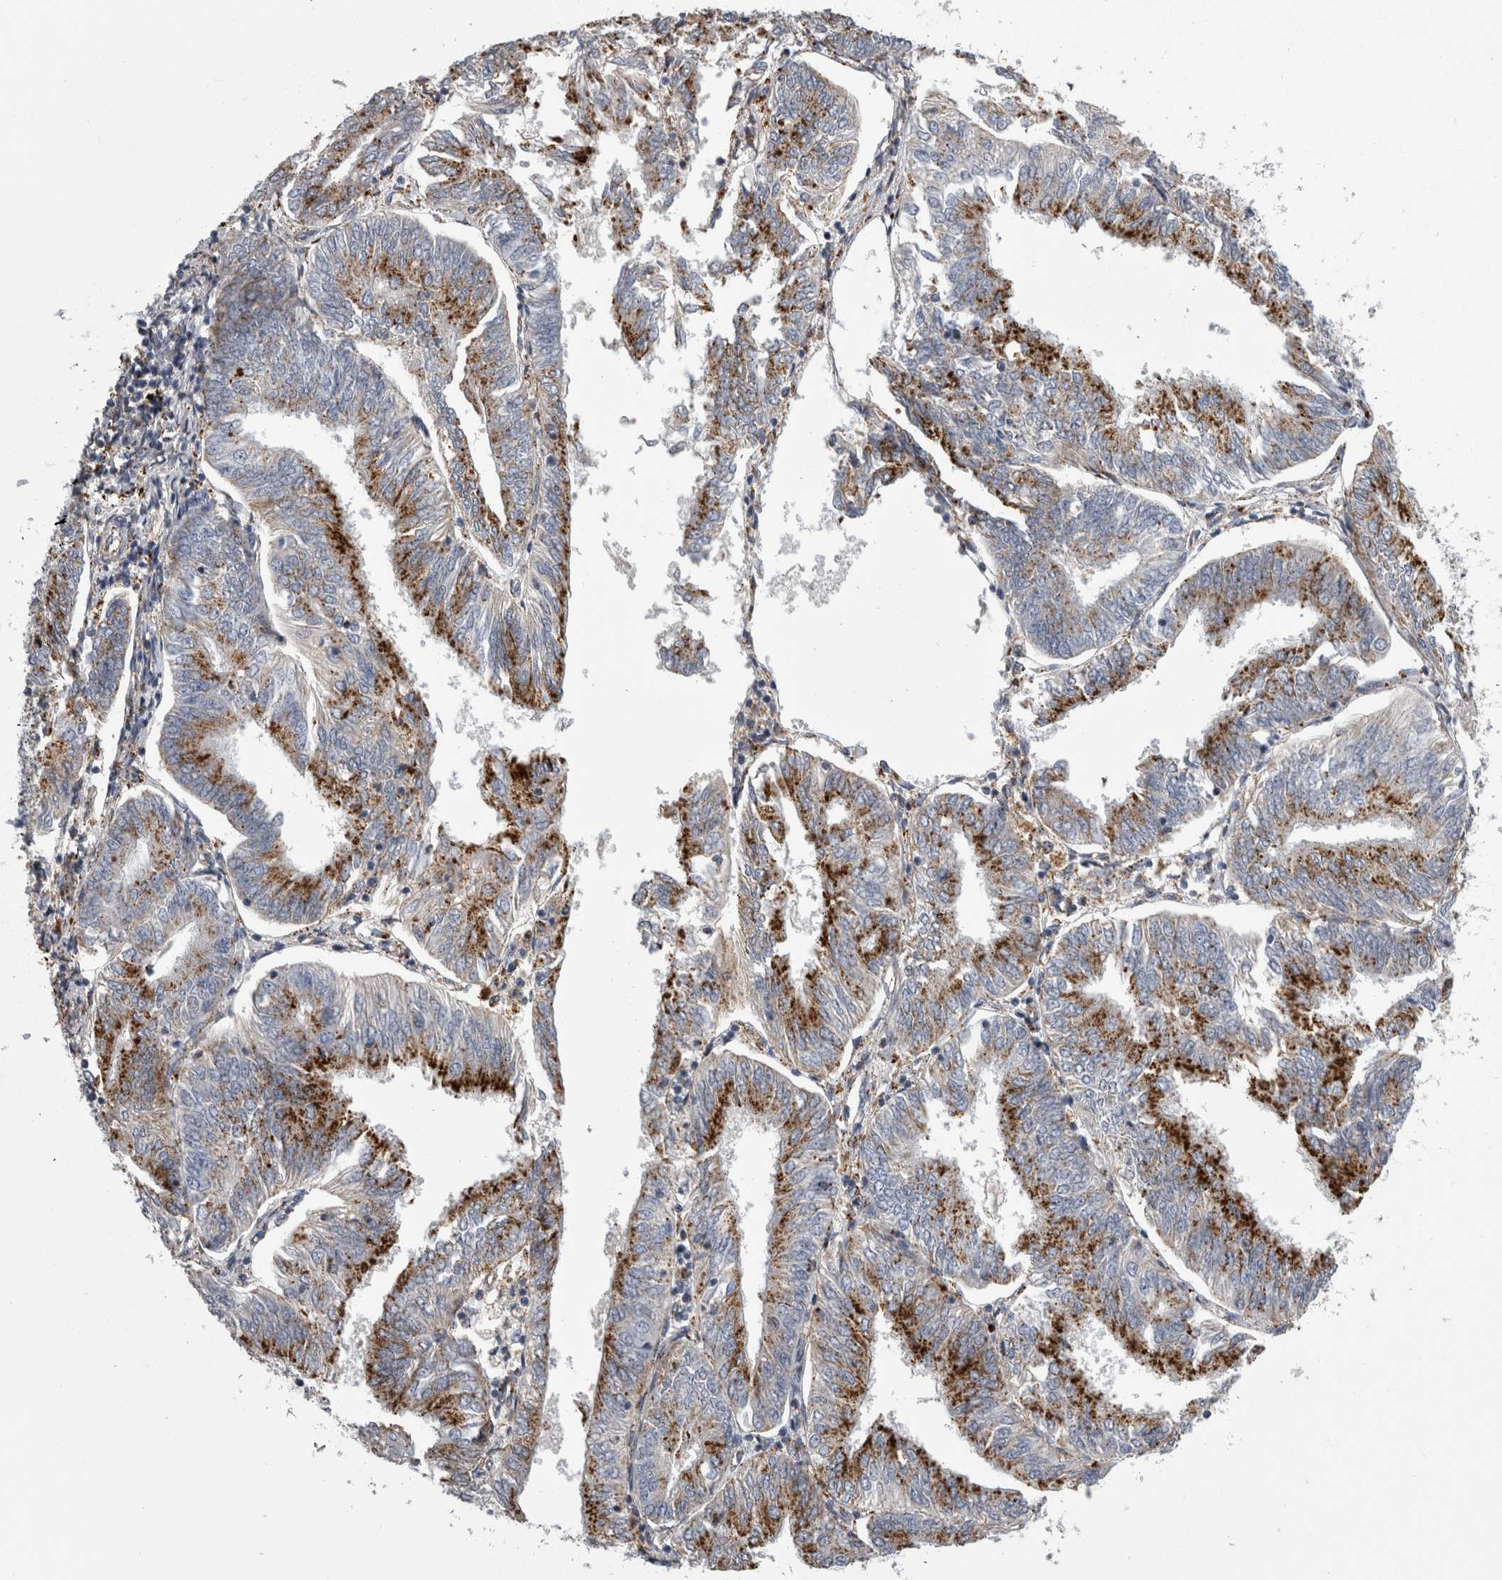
{"staining": {"intensity": "strong", "quantity": "25%-75%", "location": "cytoplasmic/membranous"}, "tissue": "endometrial cancer", "cell_type": "Tumor cells", "image_type": "cancer", "snomed": [{"axis": "morphology", "description": "Adenocarcinoma, NOS"}, {"axis": "topography", "description": "Endometrium"}], "caption": "Adenocarcinoma (endometrial) stained with a brown dye exhibits strong cytoplasmic/membranous positive expression in about 25%-75% of tumor cells.", "gene": "DPP7", "patient": {"sex": "female", "age": 58}}